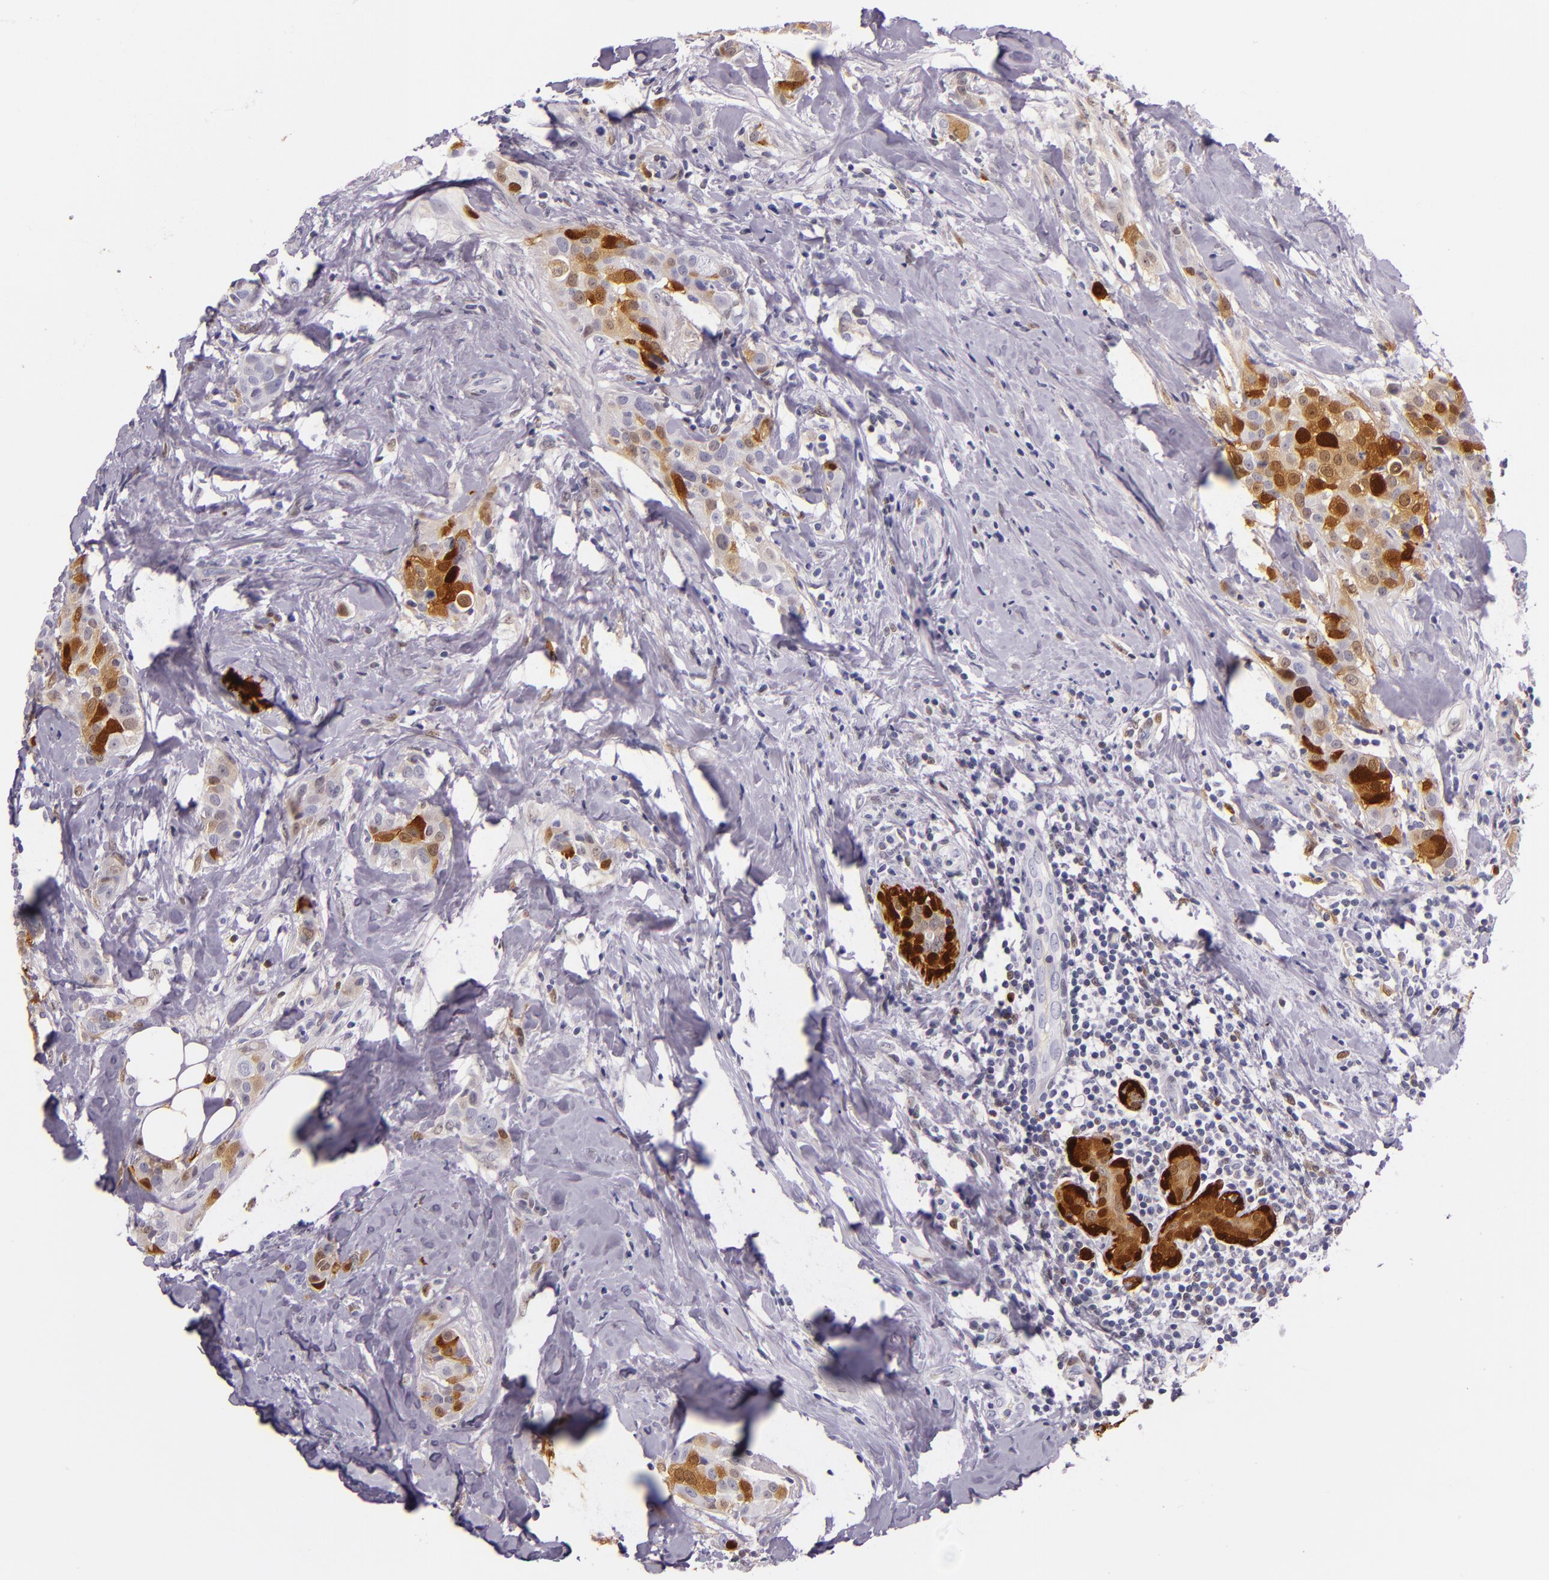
{"staining": {"intensity": "moderate", "quantity": "<25%", "location": "nuclear"}, "tissue": "breast cancer", "cell_type": "Tumor cells", "image_type": "cancer", "snomed": [{"axis": "morphology", "description": "Duct carcinoma"}, {"axis": "topography", "description": "Breast"}], "caption": "Immunohistochemistry staining of breast cancer (infiltrating ductal carcinoma), which reveals low levels of moderate nuclear positivity in approximately <25% of tumor cells indicating moderate nuclear protein staining. The staining was performed using DAB (3,3'-diaminobenzidine) (brown) for protein detection and nuclei were counterstained in hematoxylin (blue).", "gene": "MT1A", "patient": {"sex": "female", "age": 45}}